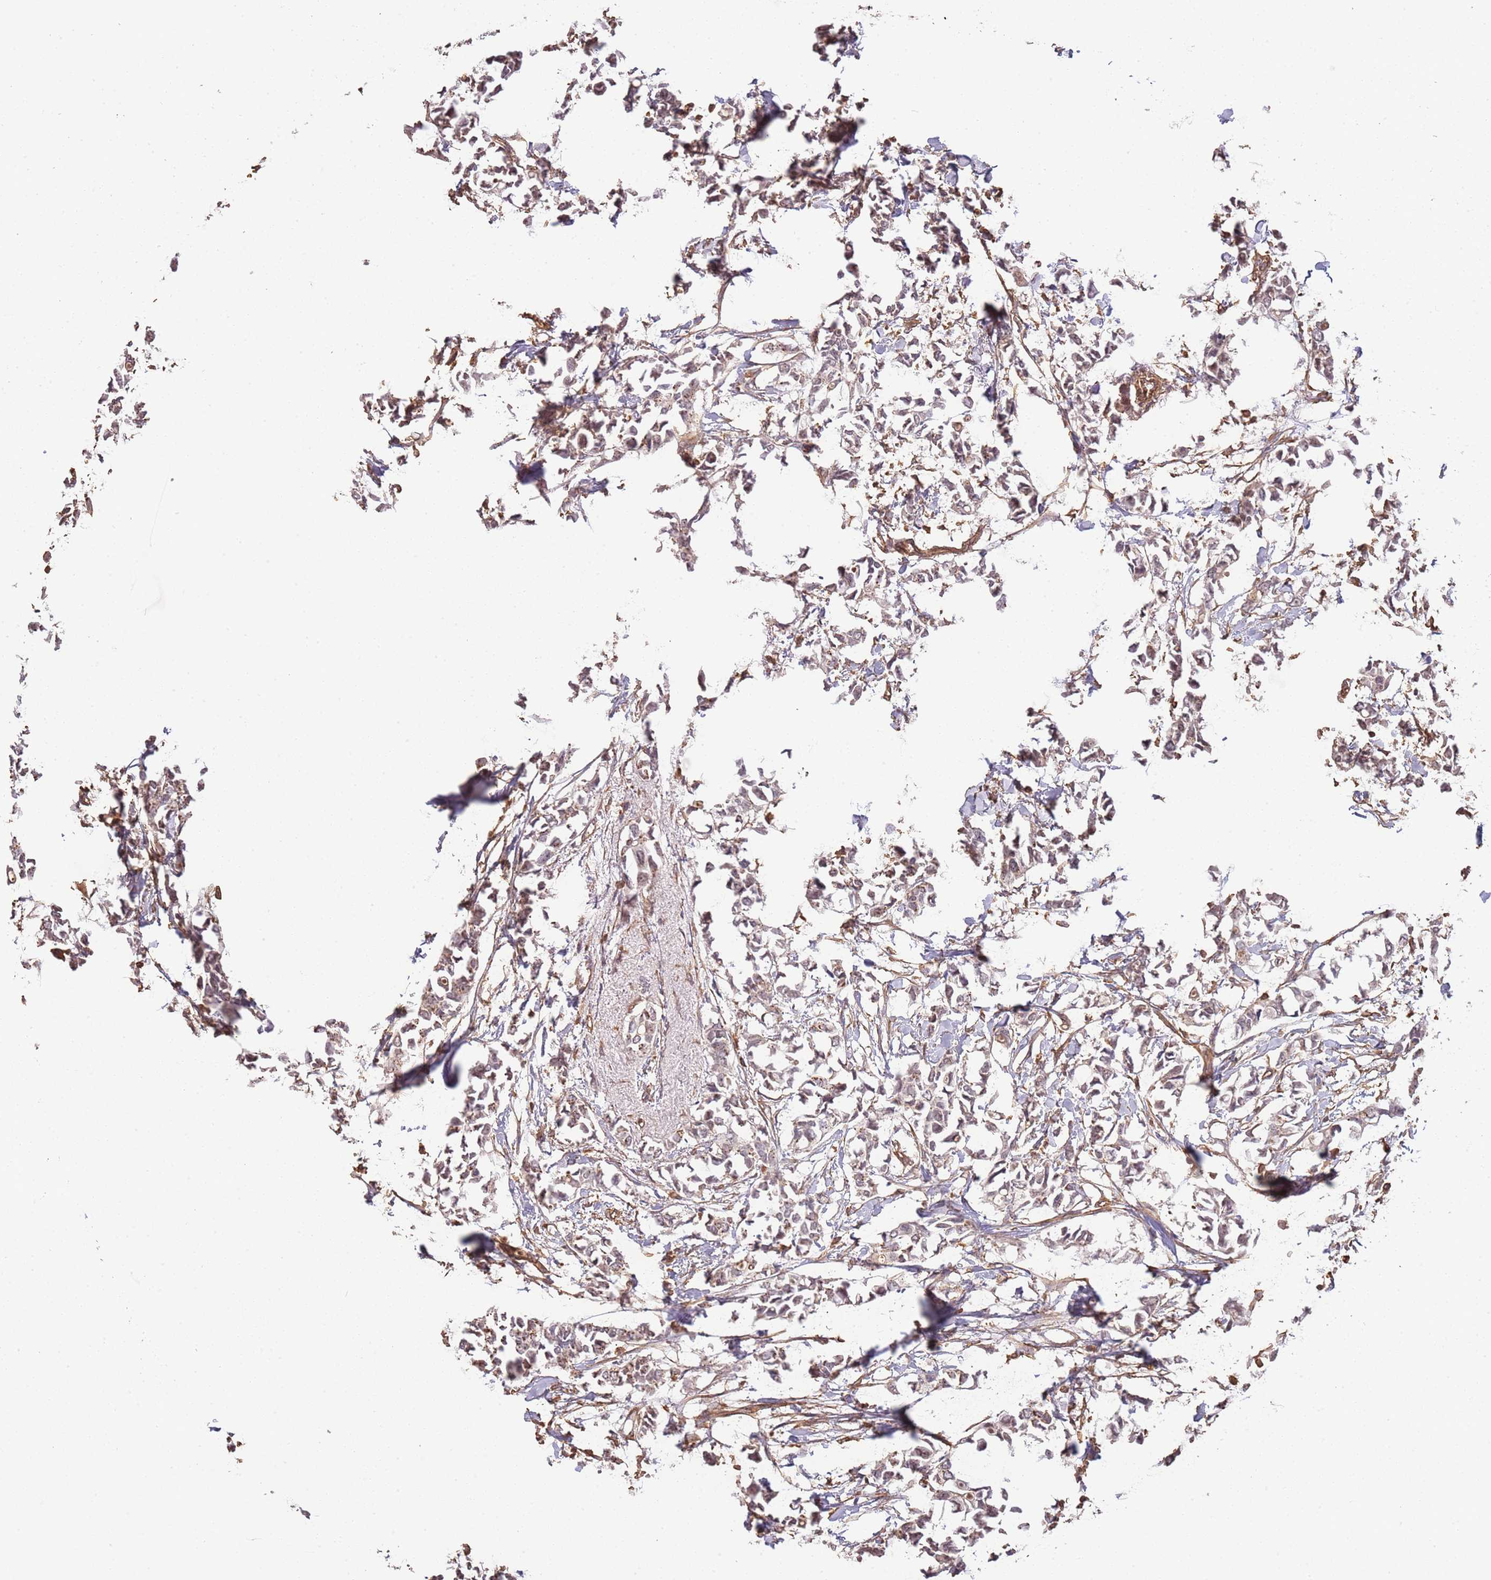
{"staining": {"intensity": "weak", "quantity": "25%-75%", "location": "nuclear"}, "tissue": "breast cancer", "cell_type": "Tumor cells", "image_type": "cancer", "snomed": [{"axis": "morphology", "description": "Duct carcinoma"}, {"axis": "topography", "description": "Breast"}], "caption": "Immunohistochemical staining of human breast cancer displays weak nuclear protein staining in about 25%-75% of tumor cells.", "gene": "SURF2", "patient": {"sex": "female", "age": 41}}